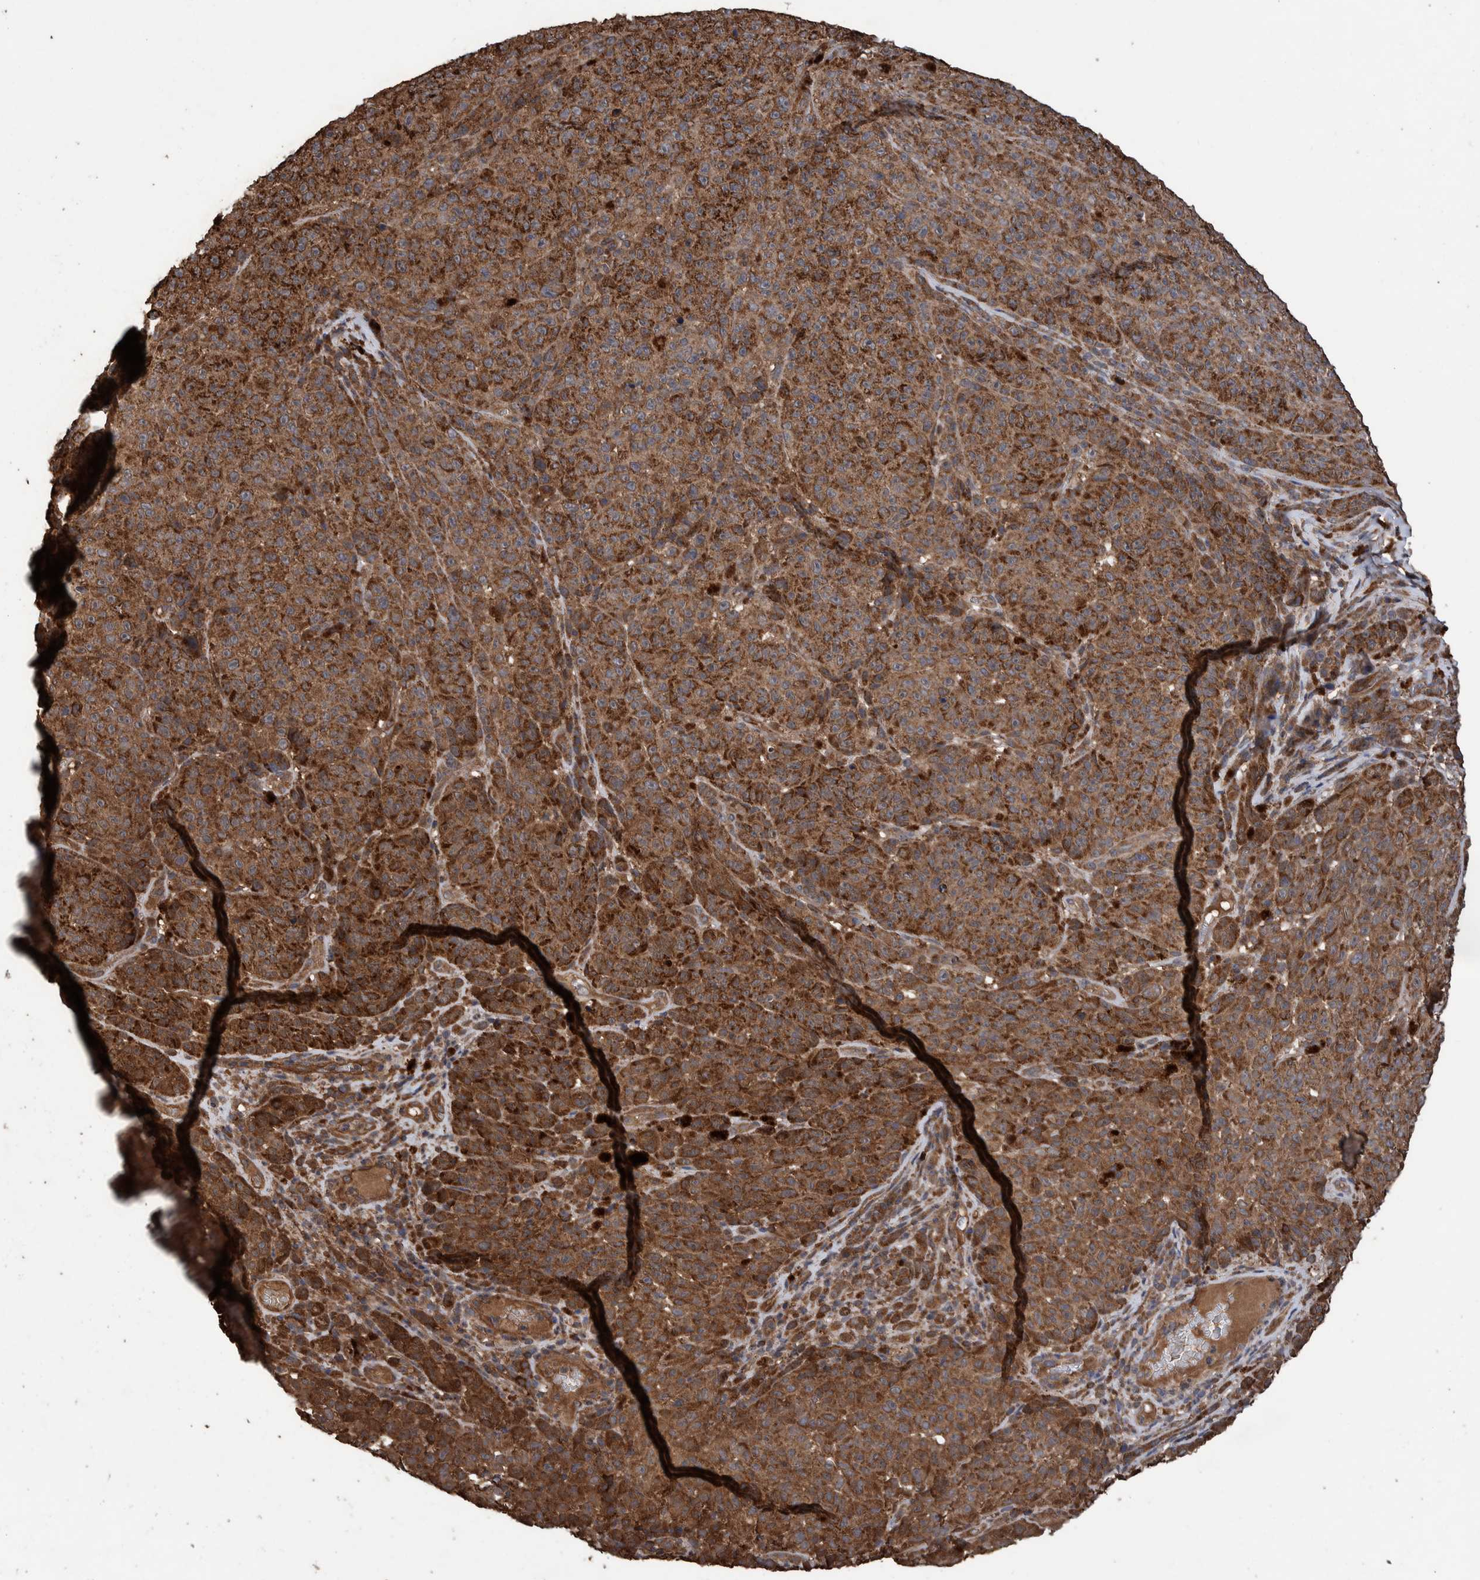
{"staining": {"intensity": "strong", "quantity": ">75%", "location": "cytoplasmic/membranous"}, "tissue": "melanoma", "cell_type": "Tumor cells", "image_type": "cancer", "snomed": [{"axis": "morphology", "description": "Malignant melanoma, NOS"}, {"axis": "topography", "description": "Skin"}], "caption": "Immunohistochemical staining of human melanoma reveals high levels of strong cytoplasmic/membranous positivity in about >75% of tumor cells.", "gene": "TRIM16", "patient": {"sex": "female", "age": 82}}